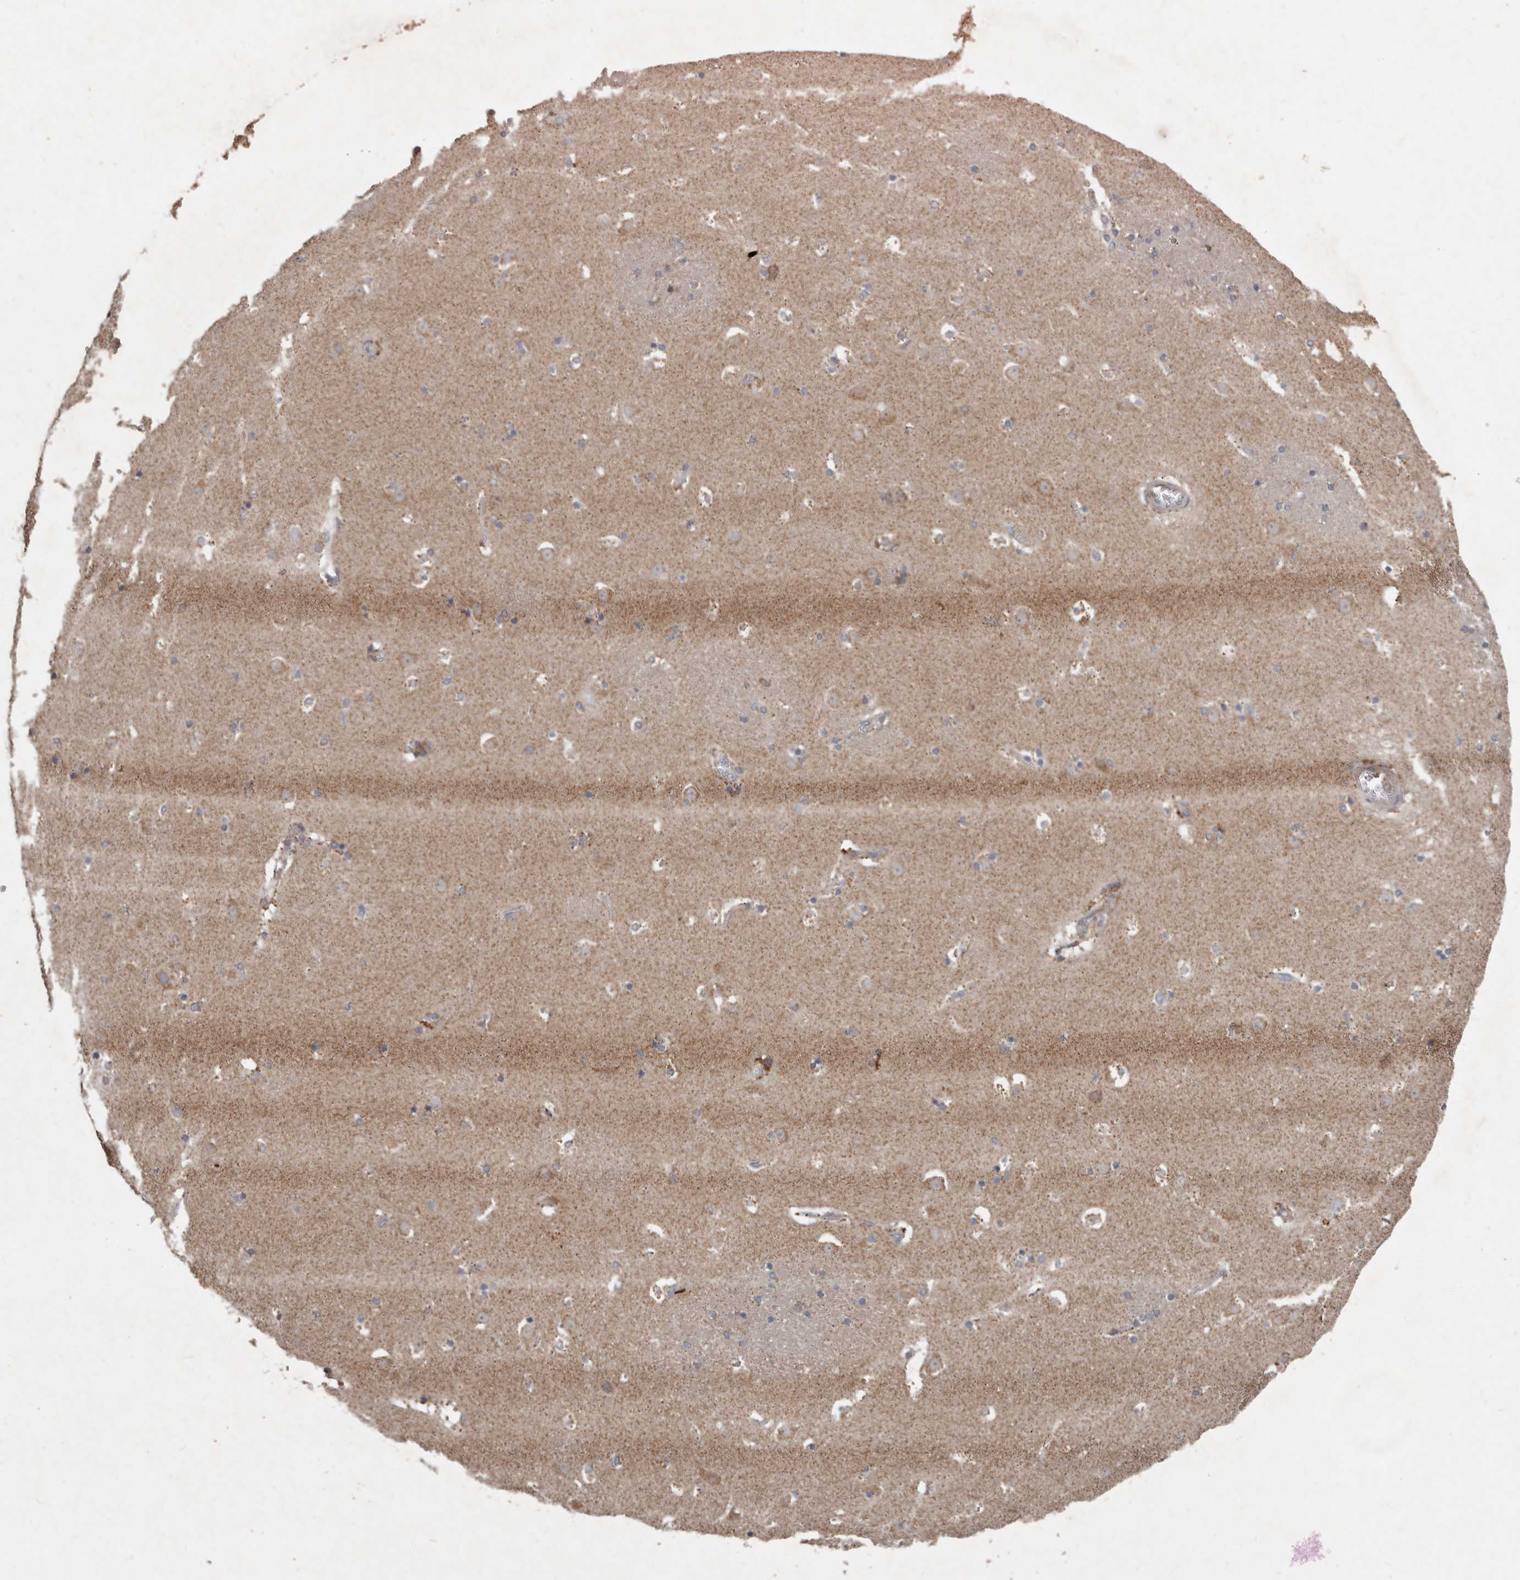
{"staining": {"intensity": "weak", "quantity": "<25%", "location": "cytoplasmic/membranous"}, "tissue": "caudate", "cell_type": "Glial cells", "image_type": "normal", "snomed": [{"axis": "morphology", "description": "Normal tissue, NOS"}, {"axis": "topography", "description": "Lateral ventricle wall"}], "caption": "A photomicrograph of caudate stained for a protein demonstrates no brown staining in glial cells. (DAB (3,3'-diaminobenzidine) immunohistochemistry, high magnification).", "gene": "FBXO31", "patient": {"sex": "male", "age": 45}}